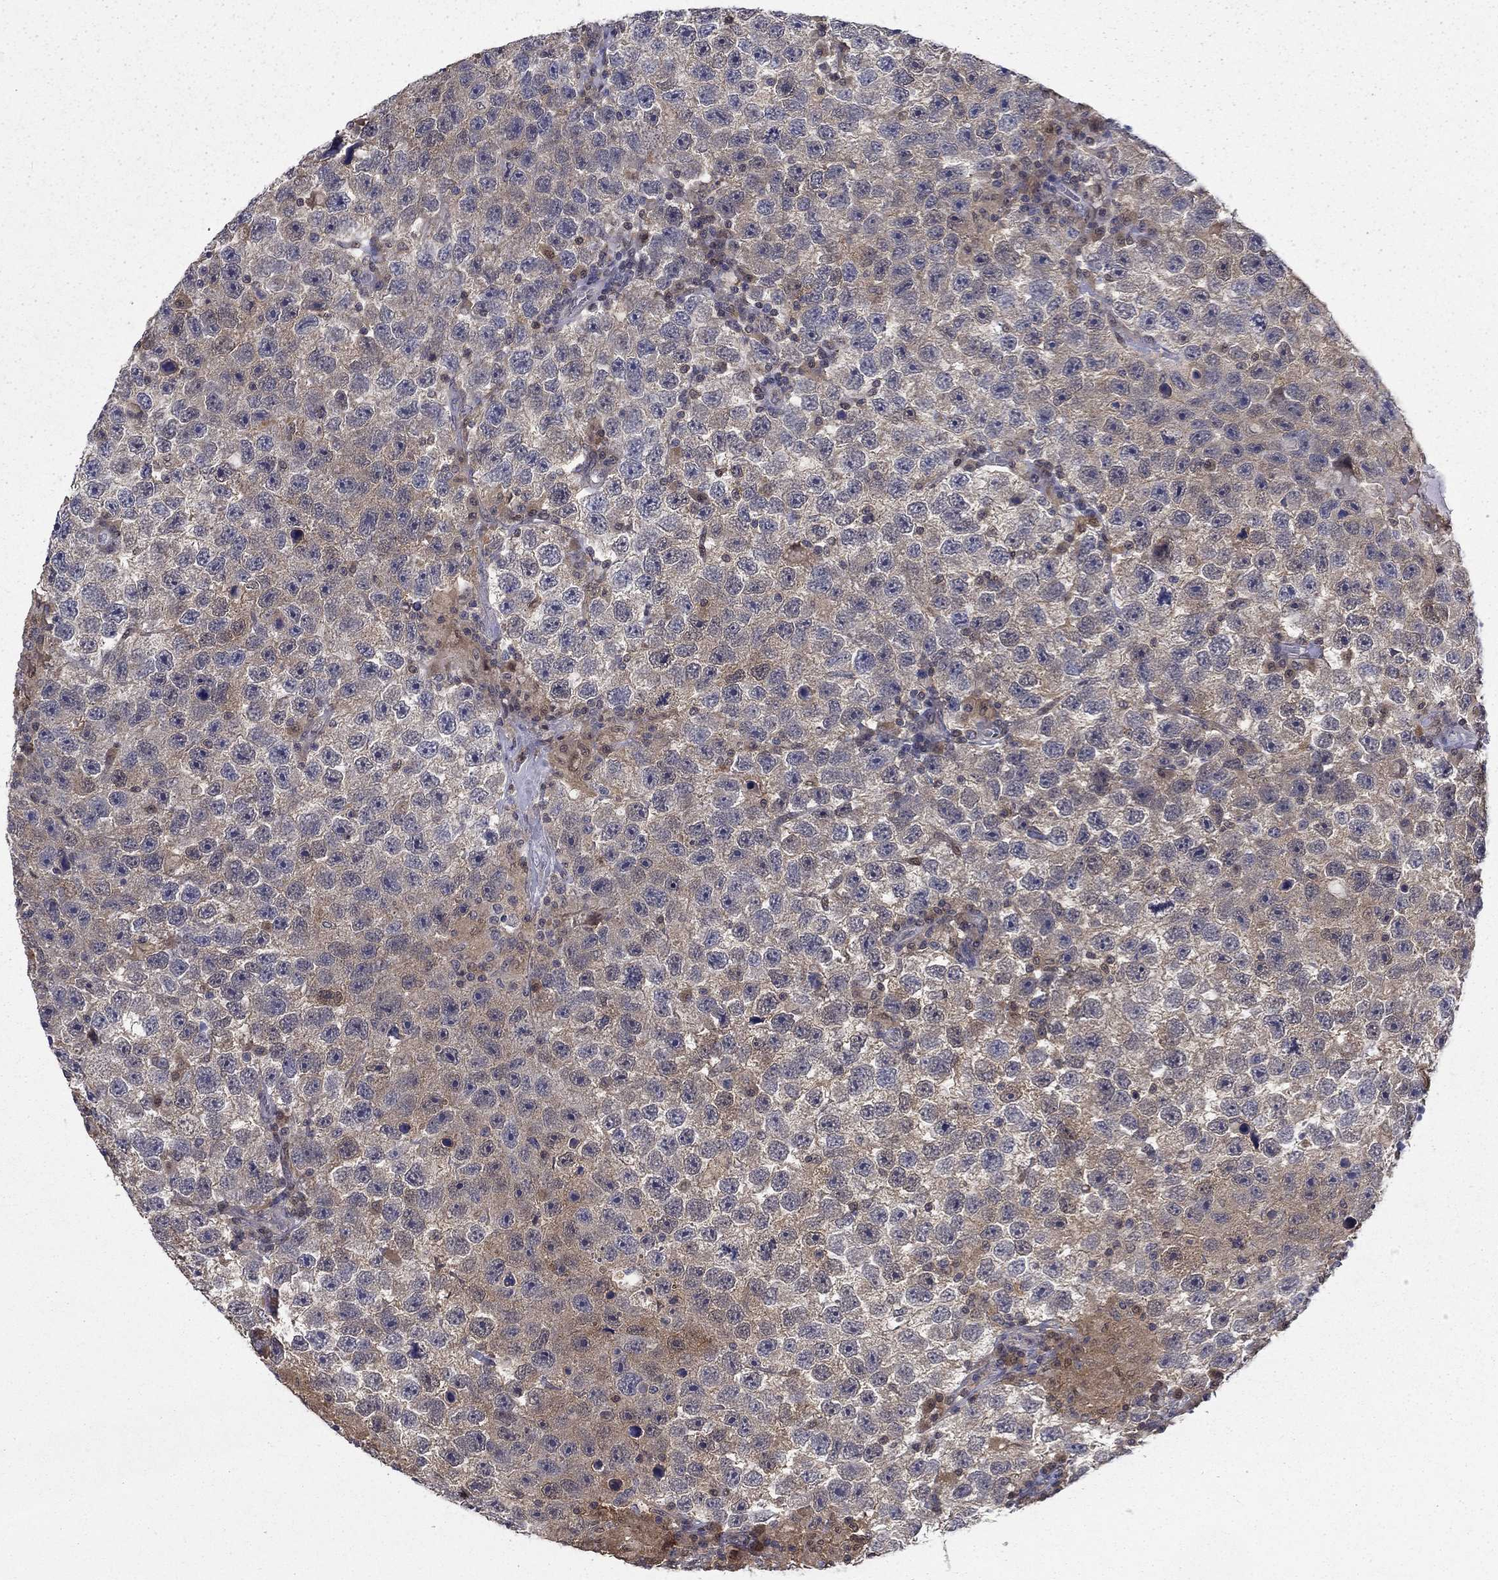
{"staining": {"intensity": "negative", "quantity": "none", "location": "none"}, "tissue": "testis cancer", "cell_type": "Tumor cells", "image_type": "cancer", "snomed": [{"axis": "morphology", "description": "Seminoma, NOS"}, {"axis": "topography", "description": "Testis"}], "caption": "An immunohistochemistry image of testis cancer (seminoma) is shown. There is no staining in tumor cells of testis cancer (seminoma).", "gene": "NIT2", "patient": {"sex": "male", "age": 26}}